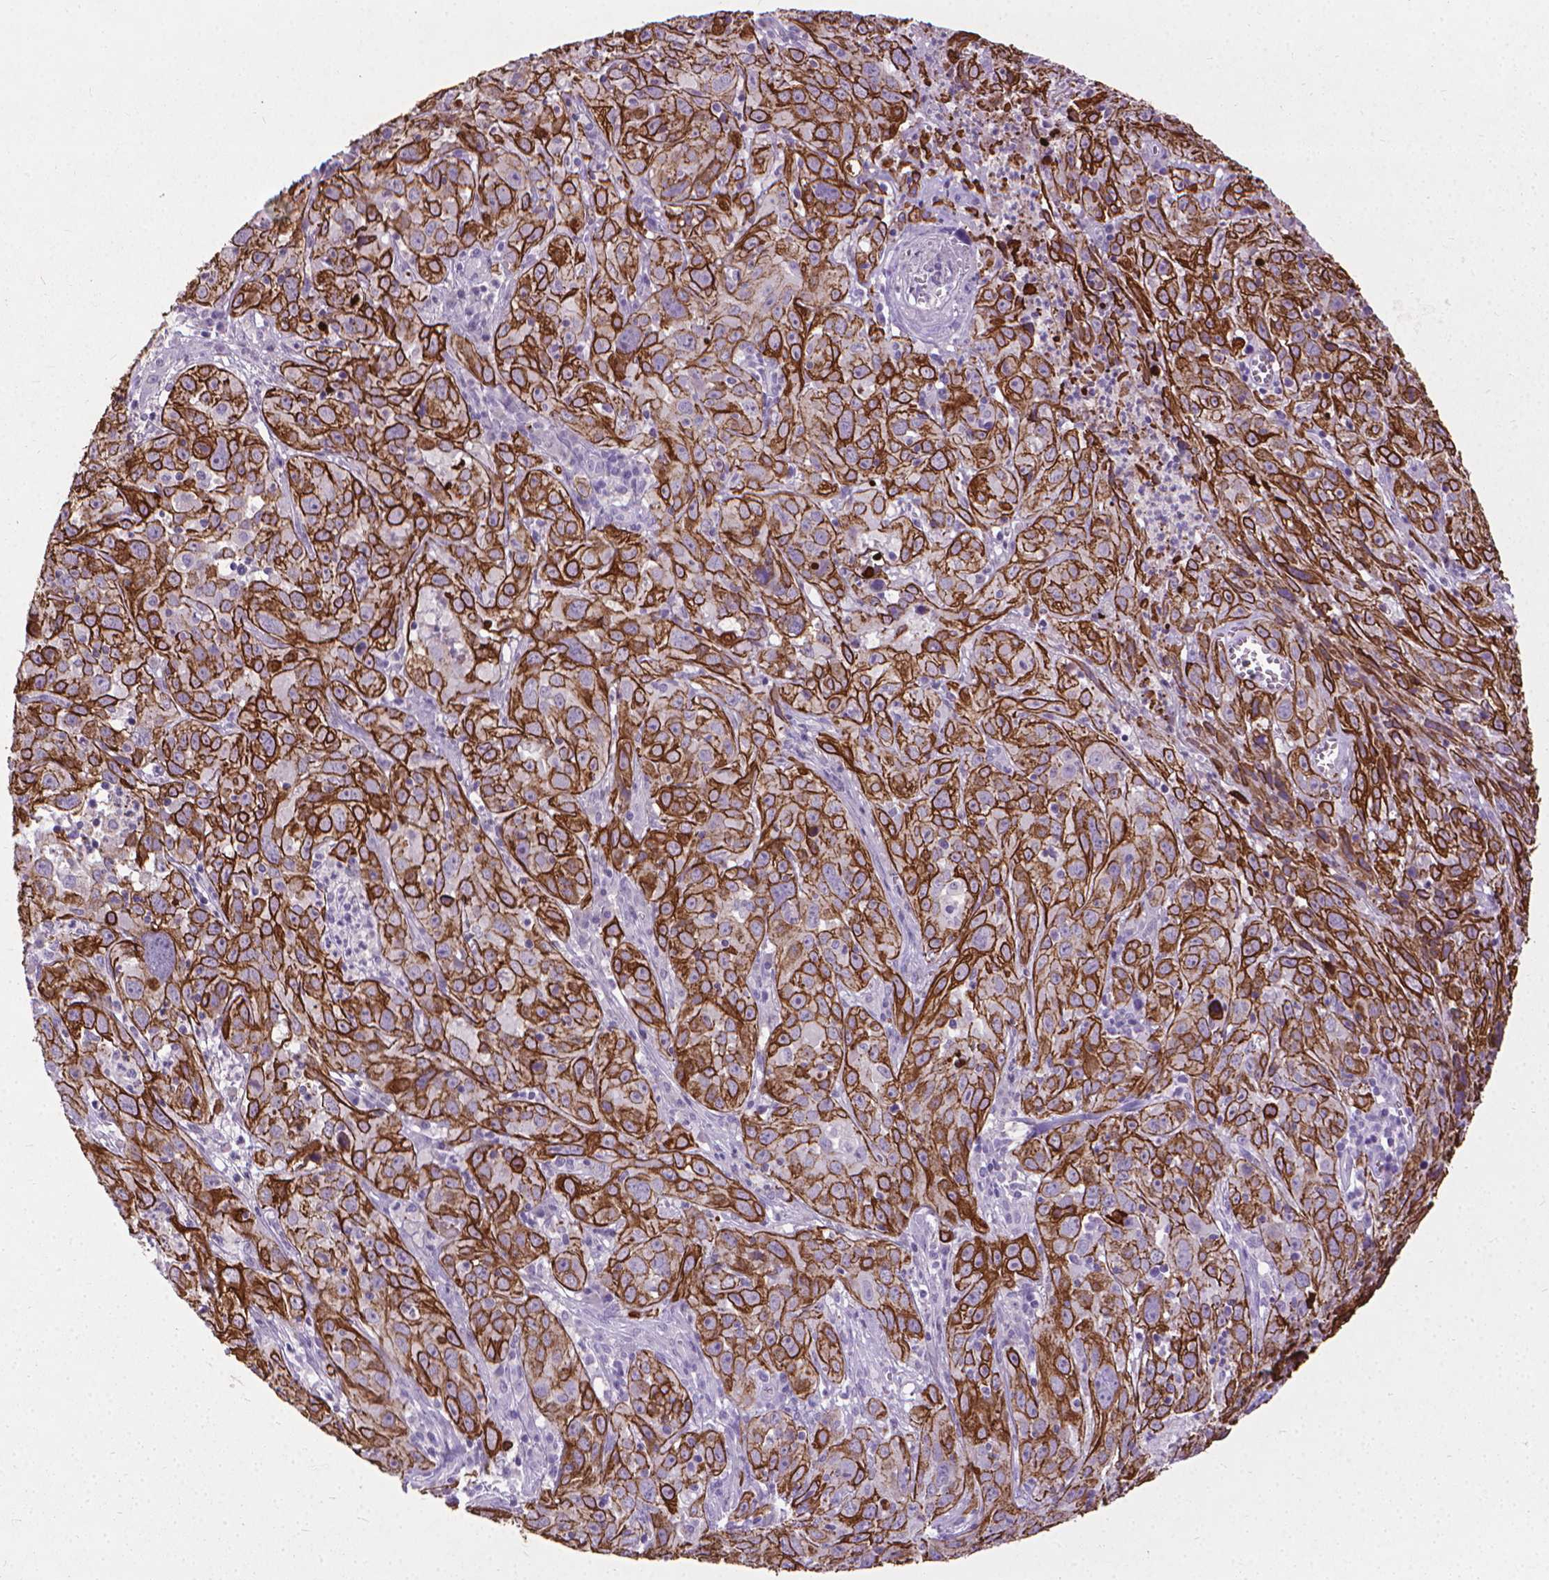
{"staining": {"intensity": "strong", "quantity": ">75%", "location": "cytoplasmic/membranous"}, "tissue": "cervical cancer", "cell_type": "Tumor cells", "image_type": "cancer", "snomed": [{"axis": "morphology", "description": "Squamous cell carcinoma, NOS"}, {"axis": "topography", "description": "Cervix"}], "caption": "Immunohistochemistry (IHC) micrograph of neoplastic tissue: squamous cell carcinoma (cervical) stained using IHC exhibits high levels of strong protein expression localized specifically in the cytoplasmic/membranous of tumor cells, appearing as a cytoplasmic/membranous brown color.", "gene": "KRT5", "patient": {"sex": "female", "age": 32}}